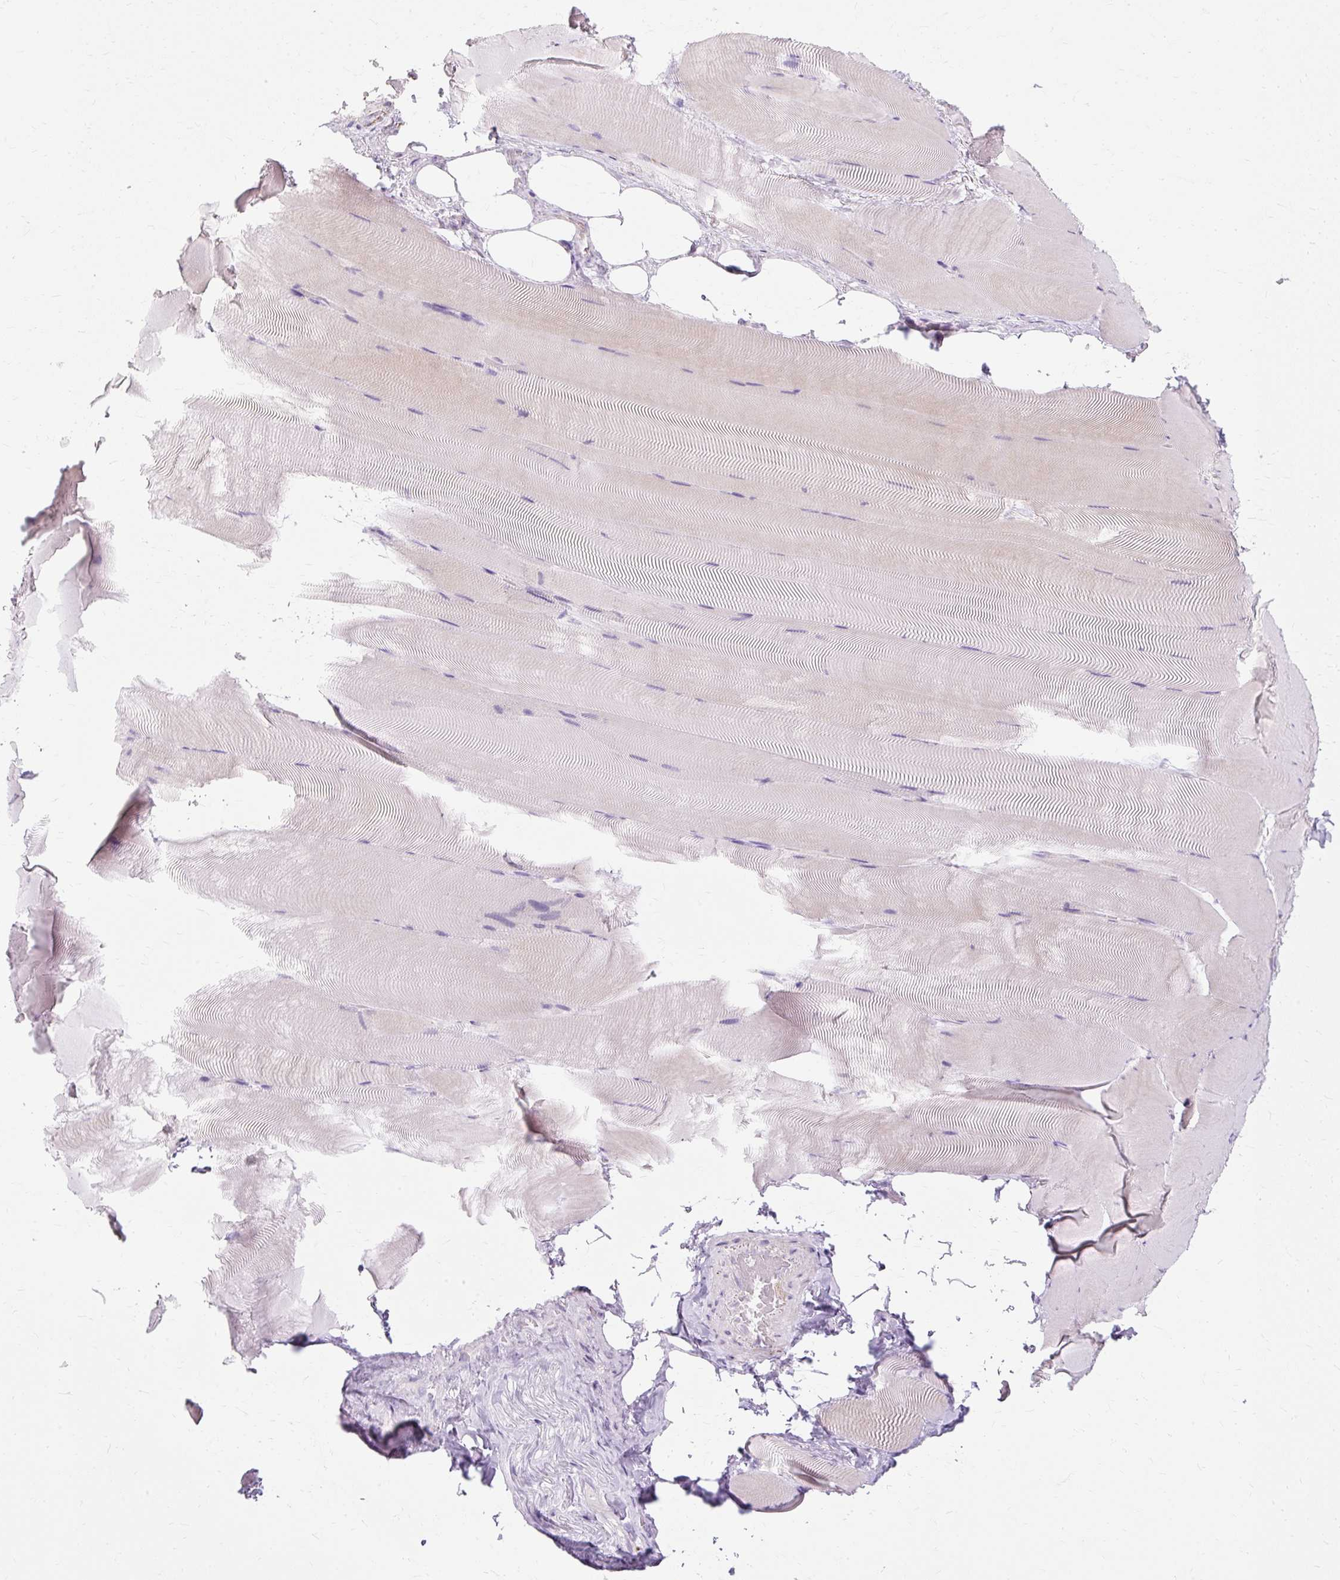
{"staining": {"intensity": "negative", "quantity": "none", "location": "none"}, "tissue": "skeletal muscle", "cell_type": "Myocytes", "image_type": "normal", "snomed": [{"axis": "morphology", "description": "Normal tissue, NOS"}, {"axis": "topography", "description": "Skeletal muscle"}], "caption": "An immunohistochemistry (IHC) photomicrograph of benign skeletal muscle is shown. There is no staining in myocytes of skeletal muscle. (DAB IHC visualized using brightfield microscopy, high magnification).", "gene": "HSD11B1", "patient": {"sex": "female", "age": 64}}